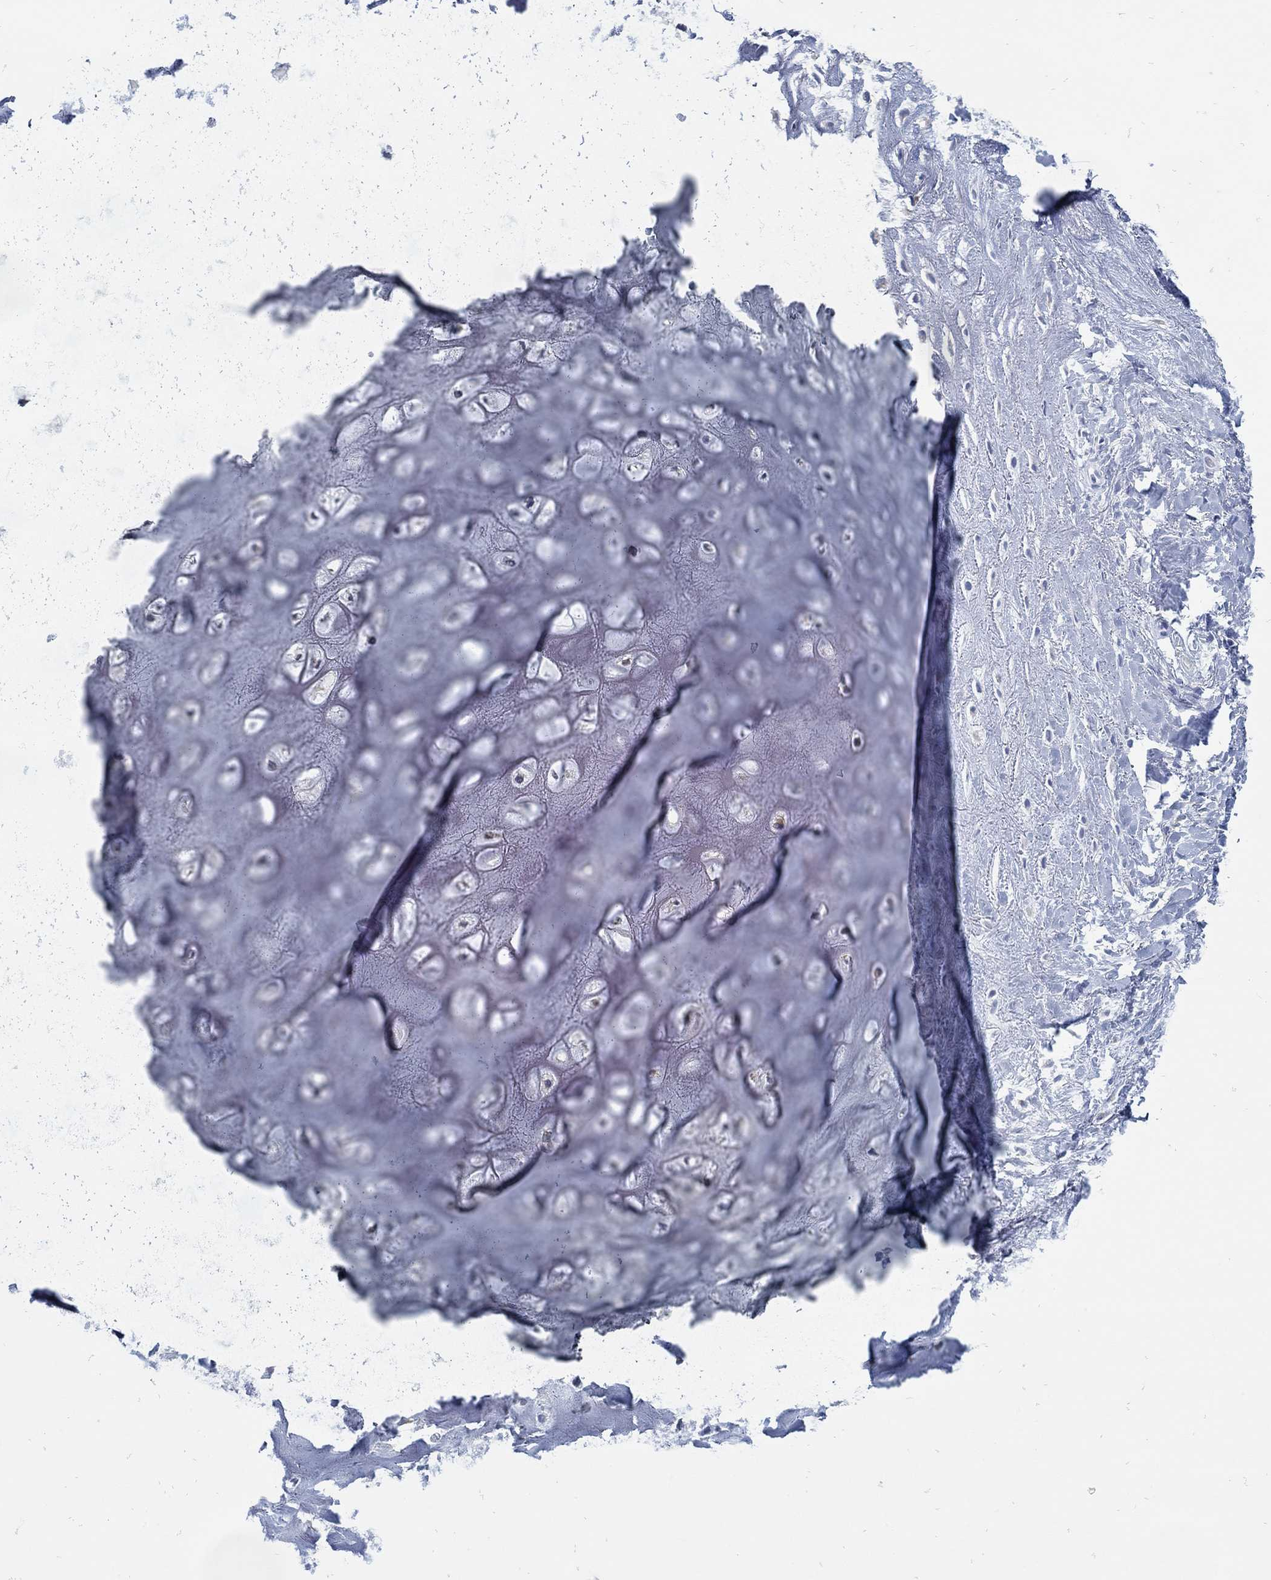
{"staining": {"intensity": "negative", "quantity": "none", "location": "none"}, "tissue": "adipose tissue", "cell_type": "Adipocytes", "image_type": "normal", "snomed": [{"axis": "morphology", "description": "Normal tissue, NOS"}, {"axis": "morphology", "description": "Squamous cell carcinoma, NOS"}, {"axis": "topography", "description": "Cartilage tissue"}, {"axis": "topography", "description": "Head-Neck"}], "caption": "Micrograph shows no significant protein staining in adipocytes of unremarkable adipose tissue.", "gene": "ZFAND4", "patient": {"sex": "male", "age": 62}}